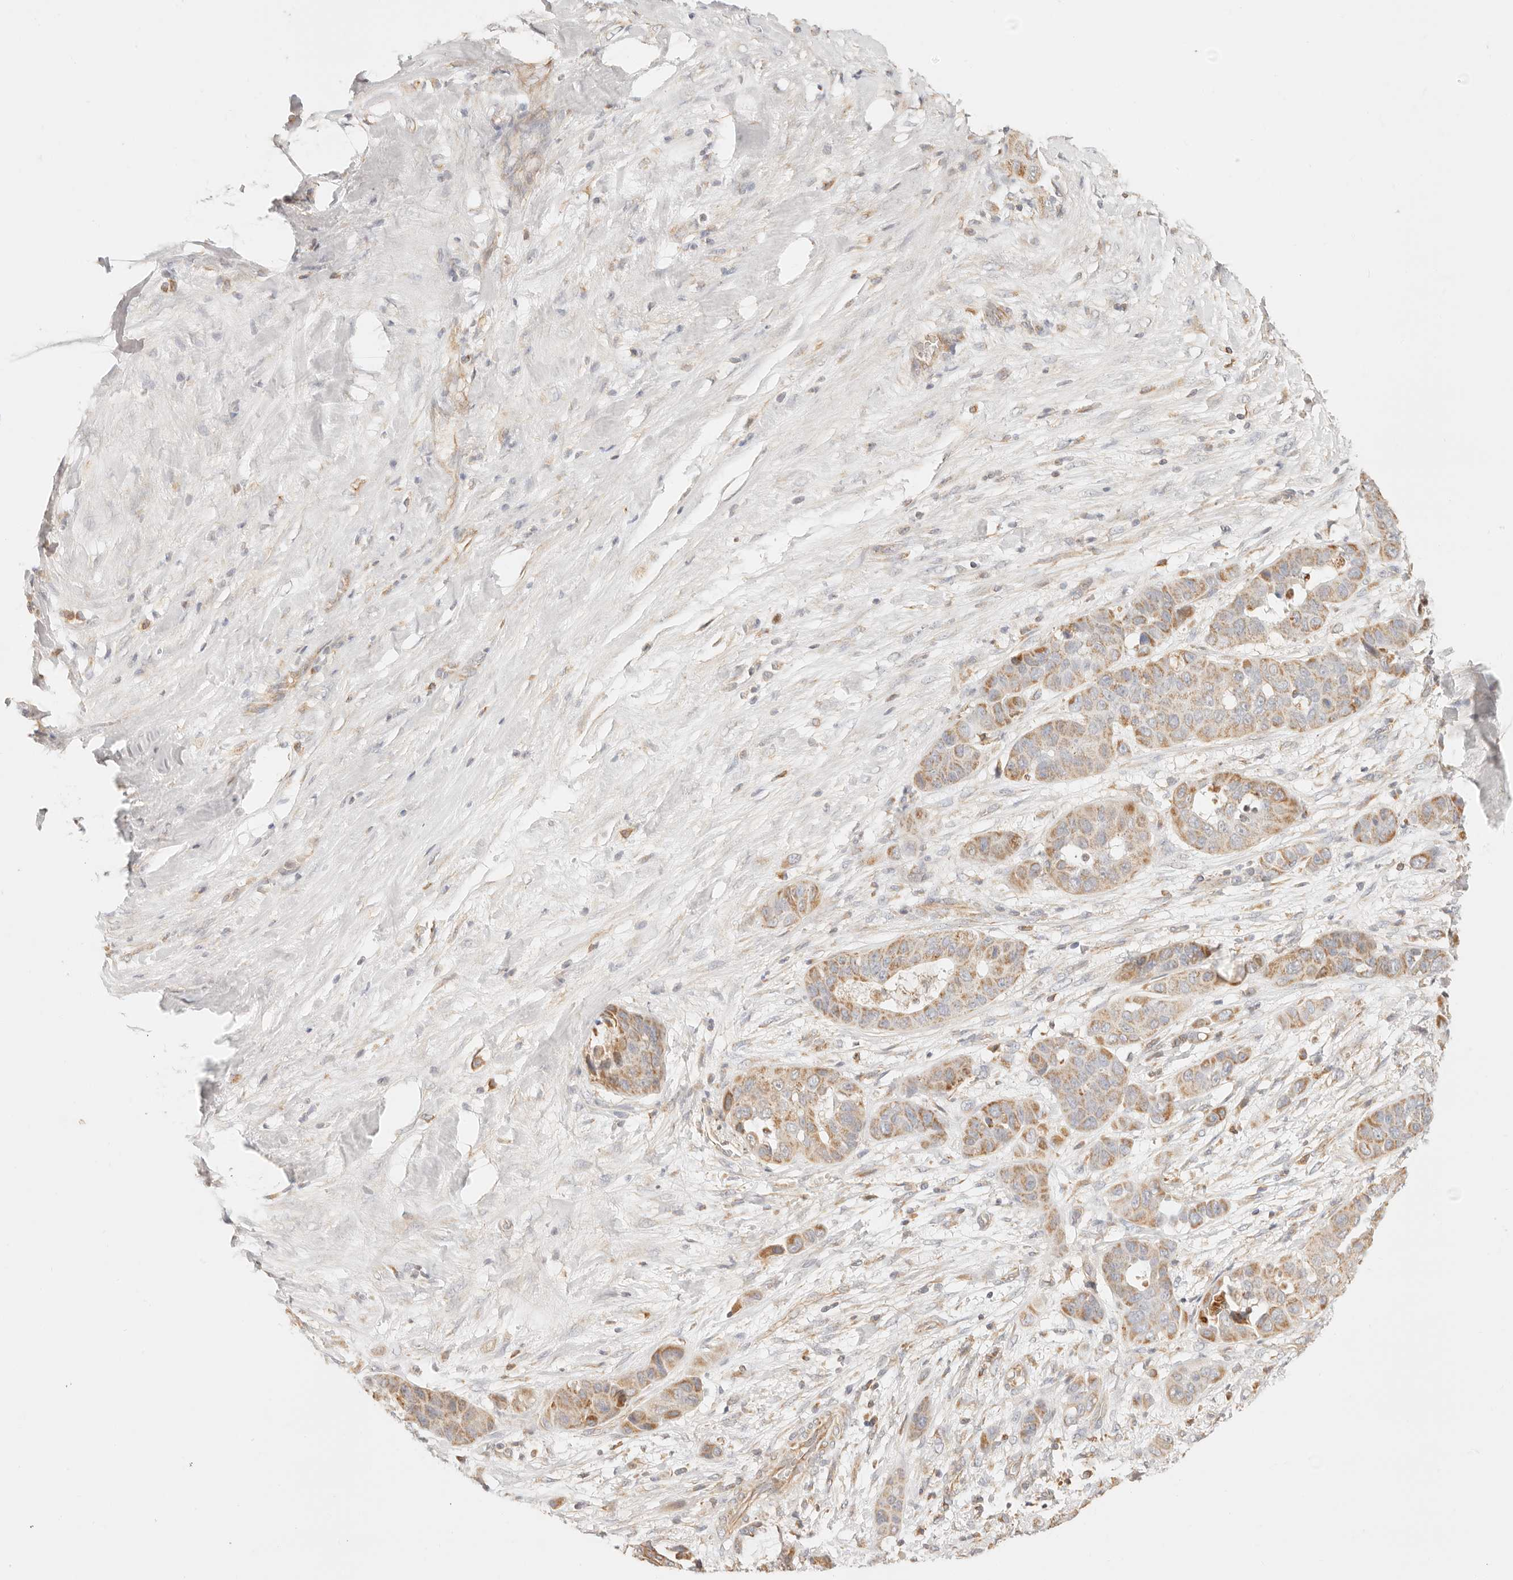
{"staining": {"intensity": "moderate", "quantity": ">75%", "location": "cytoplasmic/membranous"}, "tissue": "liver cancer", "cell_type": "Tumor cells", "image_type": "cancer", "snomed": [{"axis": "morphology", "description": "Cholangiocarcinoma"}, {"axis": "topography", "description": "Liver"}], "caption": "Immunohistochemistry (IHC) (DAB) staining of human cholangiocarcinoma (liver) reveals moderate cytoplasmic/membranous protein positivity in about >75% of tumor cells.", "gene": "ZC3H11A", "patient": {"sex": "female", "age": 52}}